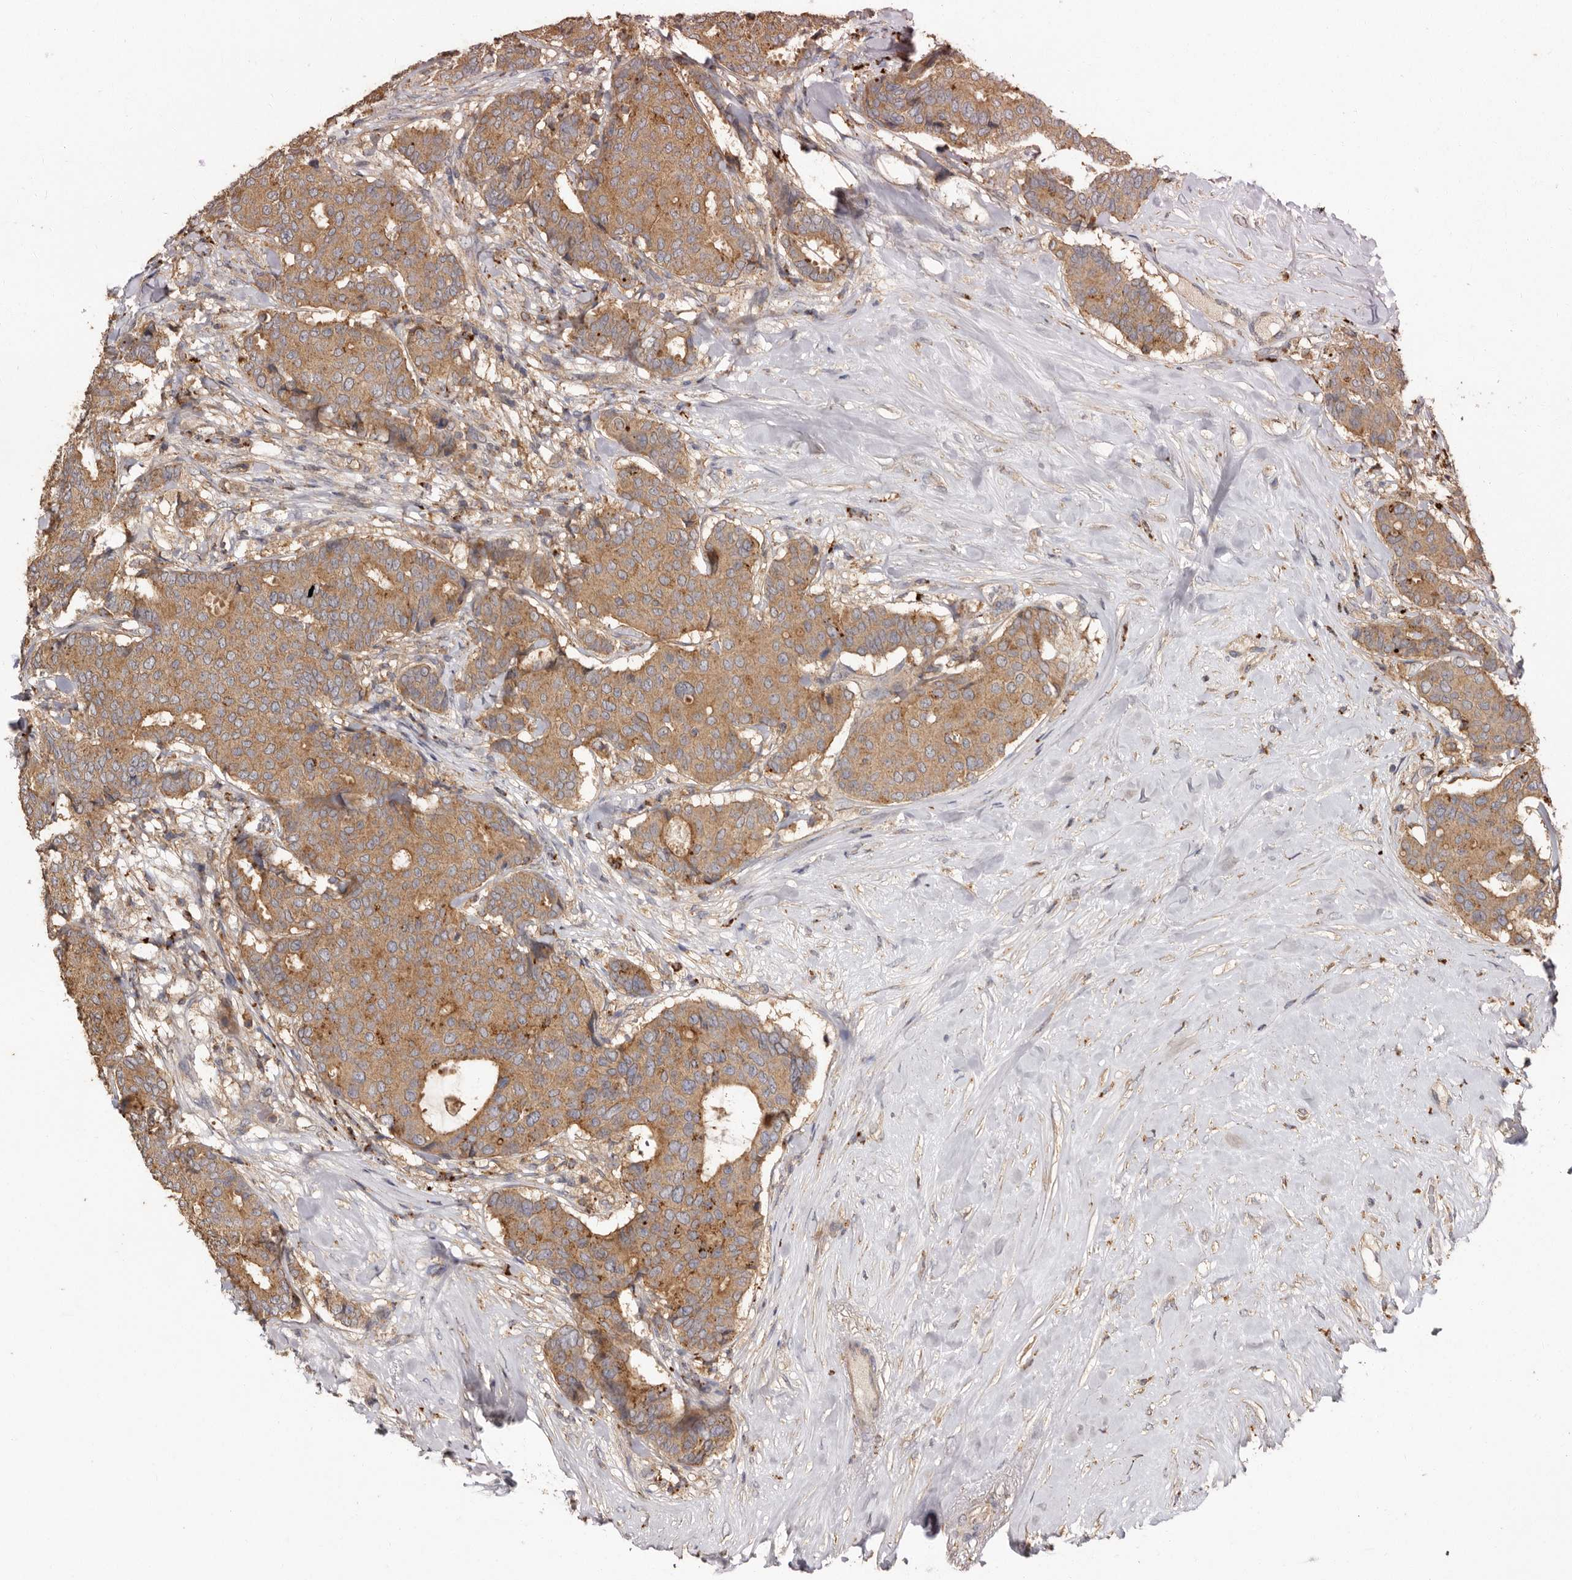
{"staining": {"intensity": "moderate", "quantity": ">75%", "location": "cytoplasmic/membranous"}, "tissue": "breast cancer", "cell_type": "Tumor cells", "image_type": "cancer", "snomed": [{"axis": "morphology", "description": "Duct carcinoma"}, {"axis": "topography", "description": "Breast"}], "caption": "Moderate cytoplasmic/membranous positivity is present in approximately >75% of tumor cells in breast cancer.", "gene": "RWDD1", "patient": {"sex": "female", "age": 75}}